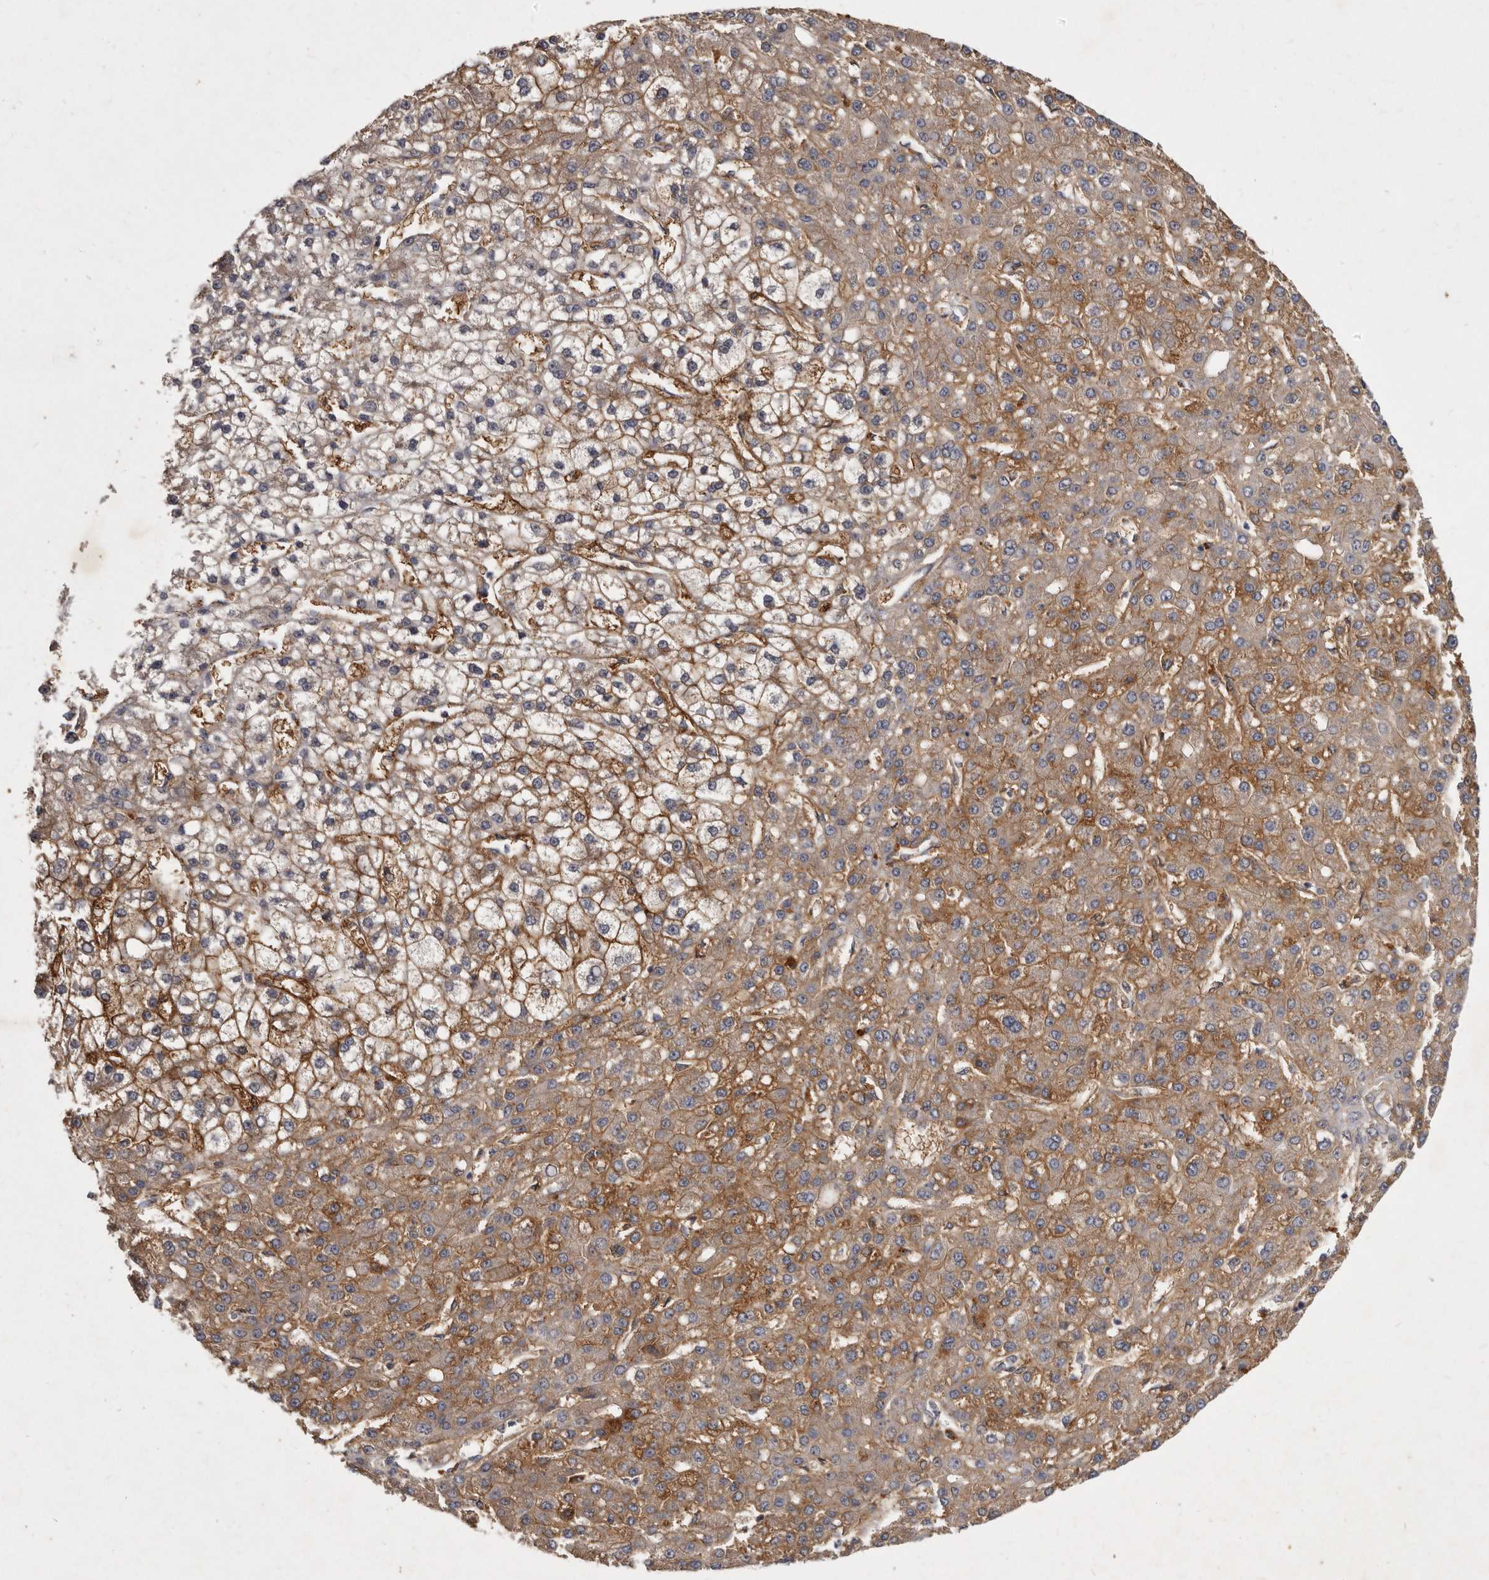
{"staining": {"intensity": "moderate", "quantity": "25%-75%", "location": "cytoplasmic/membranous"}, "tissue": "liver cancer", "cell_type": "Tumor cells", "image_type": "cancer", "snomed": [{"axis": "morphology", "description": "Carcinoma, Hepatocellular, NOS"}, {"axis": "topography", "description": "Liver"}], "caption": "IHC of hepatocellular carcinoma (liver) exhibits medium levels of moderate cytoplasmic/membranous expression in approximately 25%-75% of tumor cells.", "gene": "SLC22A1", "patient": {"sex": "male", "age": 67}}